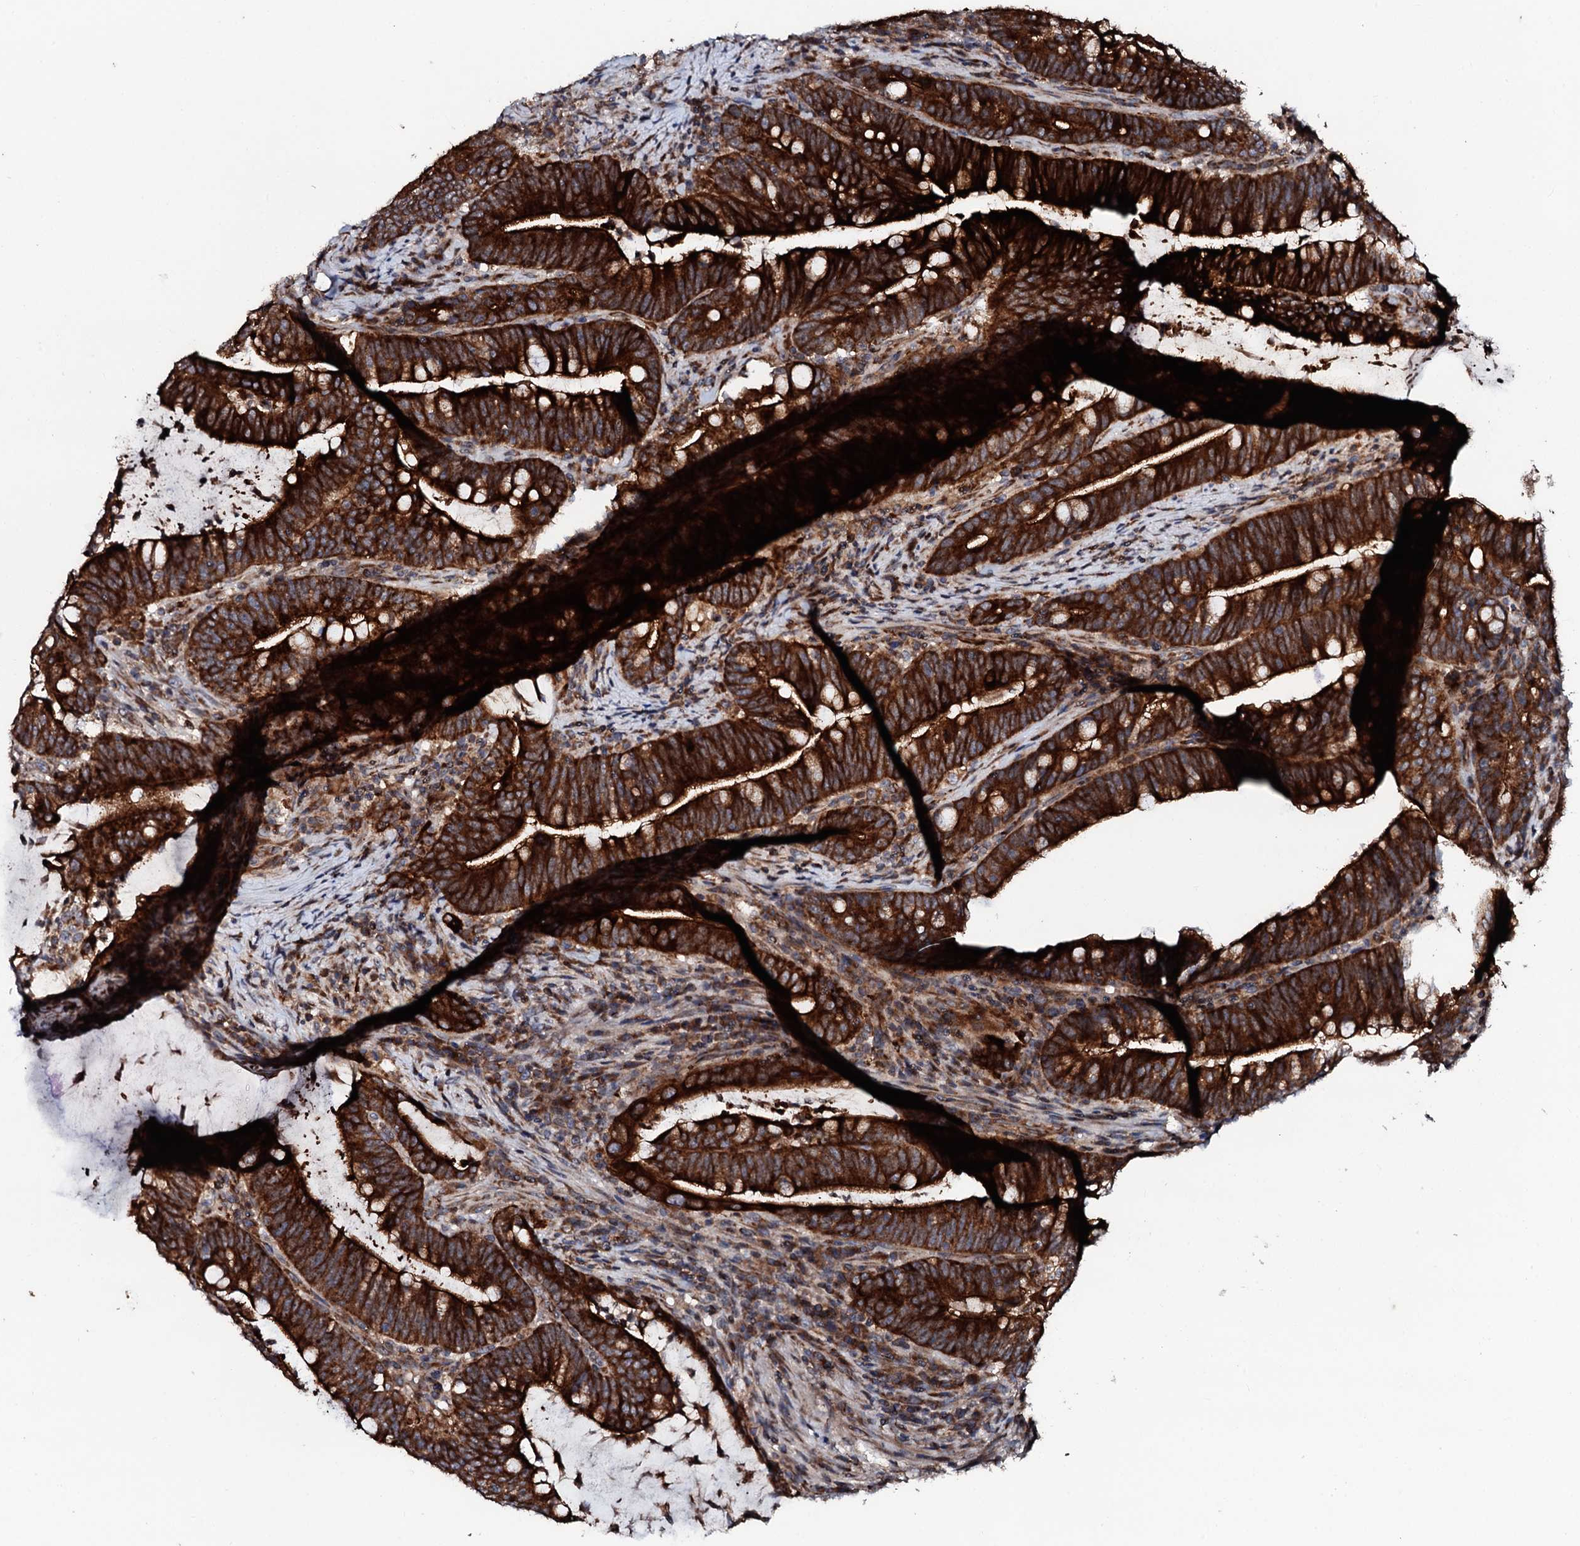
{"staining": {"intensity": "strong", "quantity": ">75%", "location": "cytoplasmic/membranous"}, "tissue": "colorectal cancer", "cell_type": "Tumor cells", "image_type": "cancer", "snomed": [{"axis": "morphology", "description": "Adenocarcinoma, NOS"}, {"axis": "topography", "description": "Colon"}], "caption": "Colorectal cancer (adenocarcinoma) stained for a protein reveals strong cytoplasmic/membranous positivity in tumor cells.", "gene": "SDHAF2", "patient": {"sex": "female", "age": 66}}